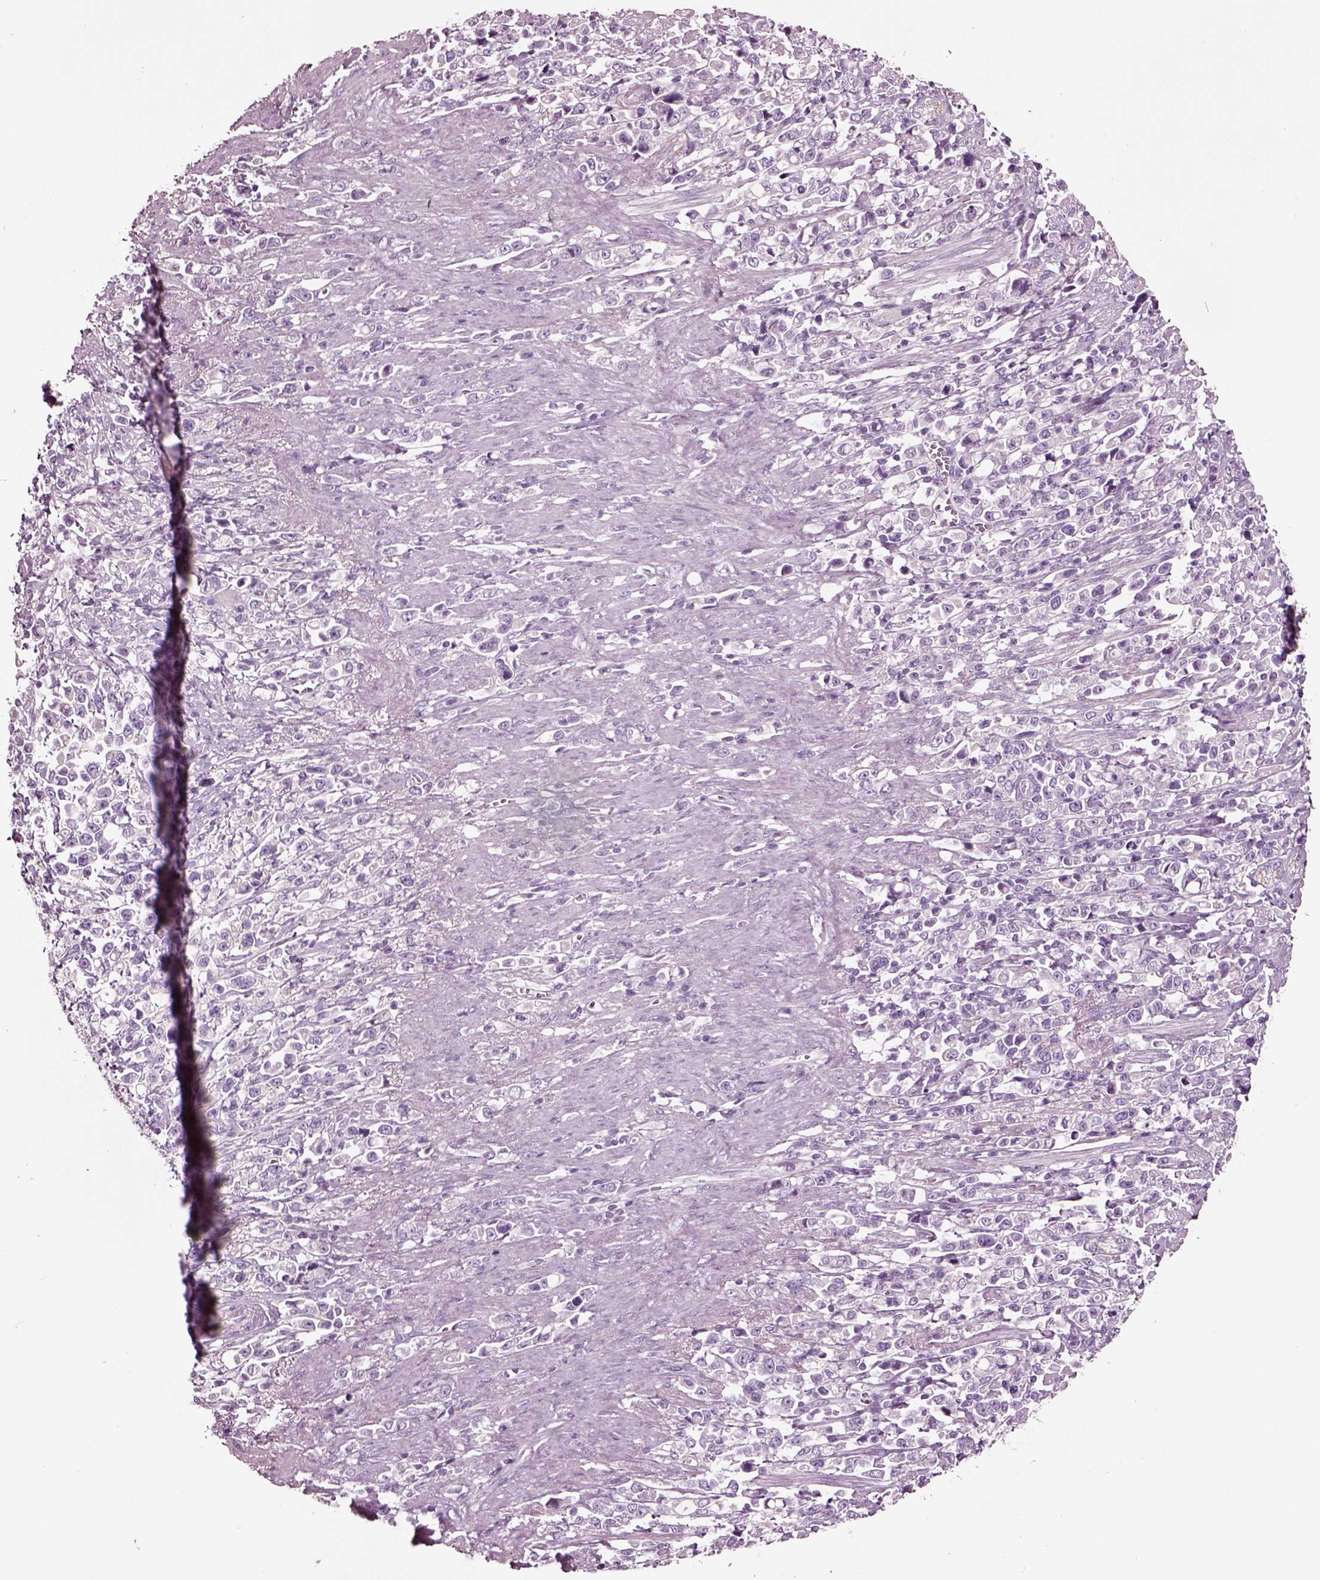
{"staining": {"intensity": "negative", "quantity": "none", "location": "none"}, "tissue": "stomach cancer", "cell_type": "Tumor cells", "image_type": "cancer", "snomed": [{"axis": "morphology", "description": "Adenocarcinoma, NOS"}, {"axis": "topography", "description": "Stomach"}], "caption": "Histopathology image shows no protein expression in tumor cells of stomach cancer tissue.", "gene": "NMRK2", "patient": {"sex": "male", "age": 63}}